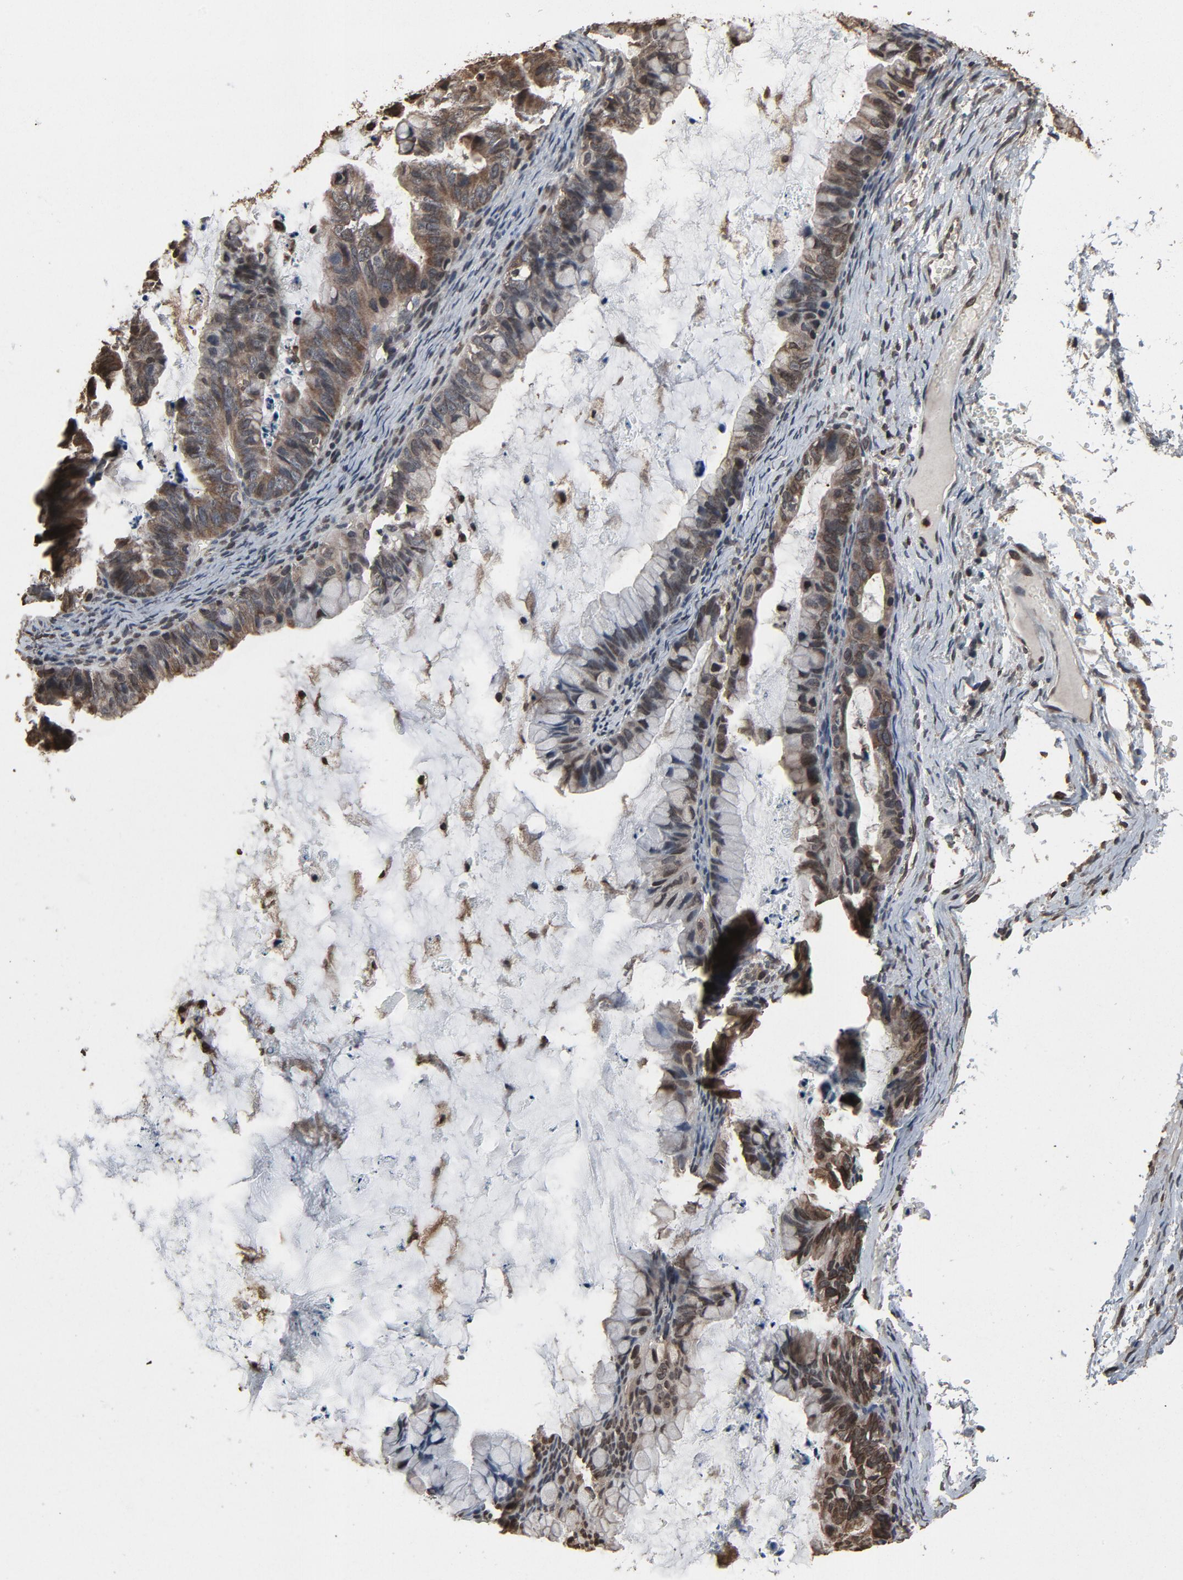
{"staining": {"intensity": "weak", "quantity": ">75%", "location": "cytoplasmic/membranous"}, "tissue": "ovarian cancer", "cell_type": "Tumor cells", "image_type": "cancer", "snomed": [{"axis": "morphology", "description": "Cystadenocarcinoma, mucinous, NOS"}, {"axis": "topography", "description": "Ovary"}], "caption": "Tumor cells display low levels of weak cytoplasmic/membranous positivity in about >75% of cells in human ovarian mucinous cystadenocarcinoma.", "gene": "UBE2D1", "patient": {"sex": "female", "age": 36}}